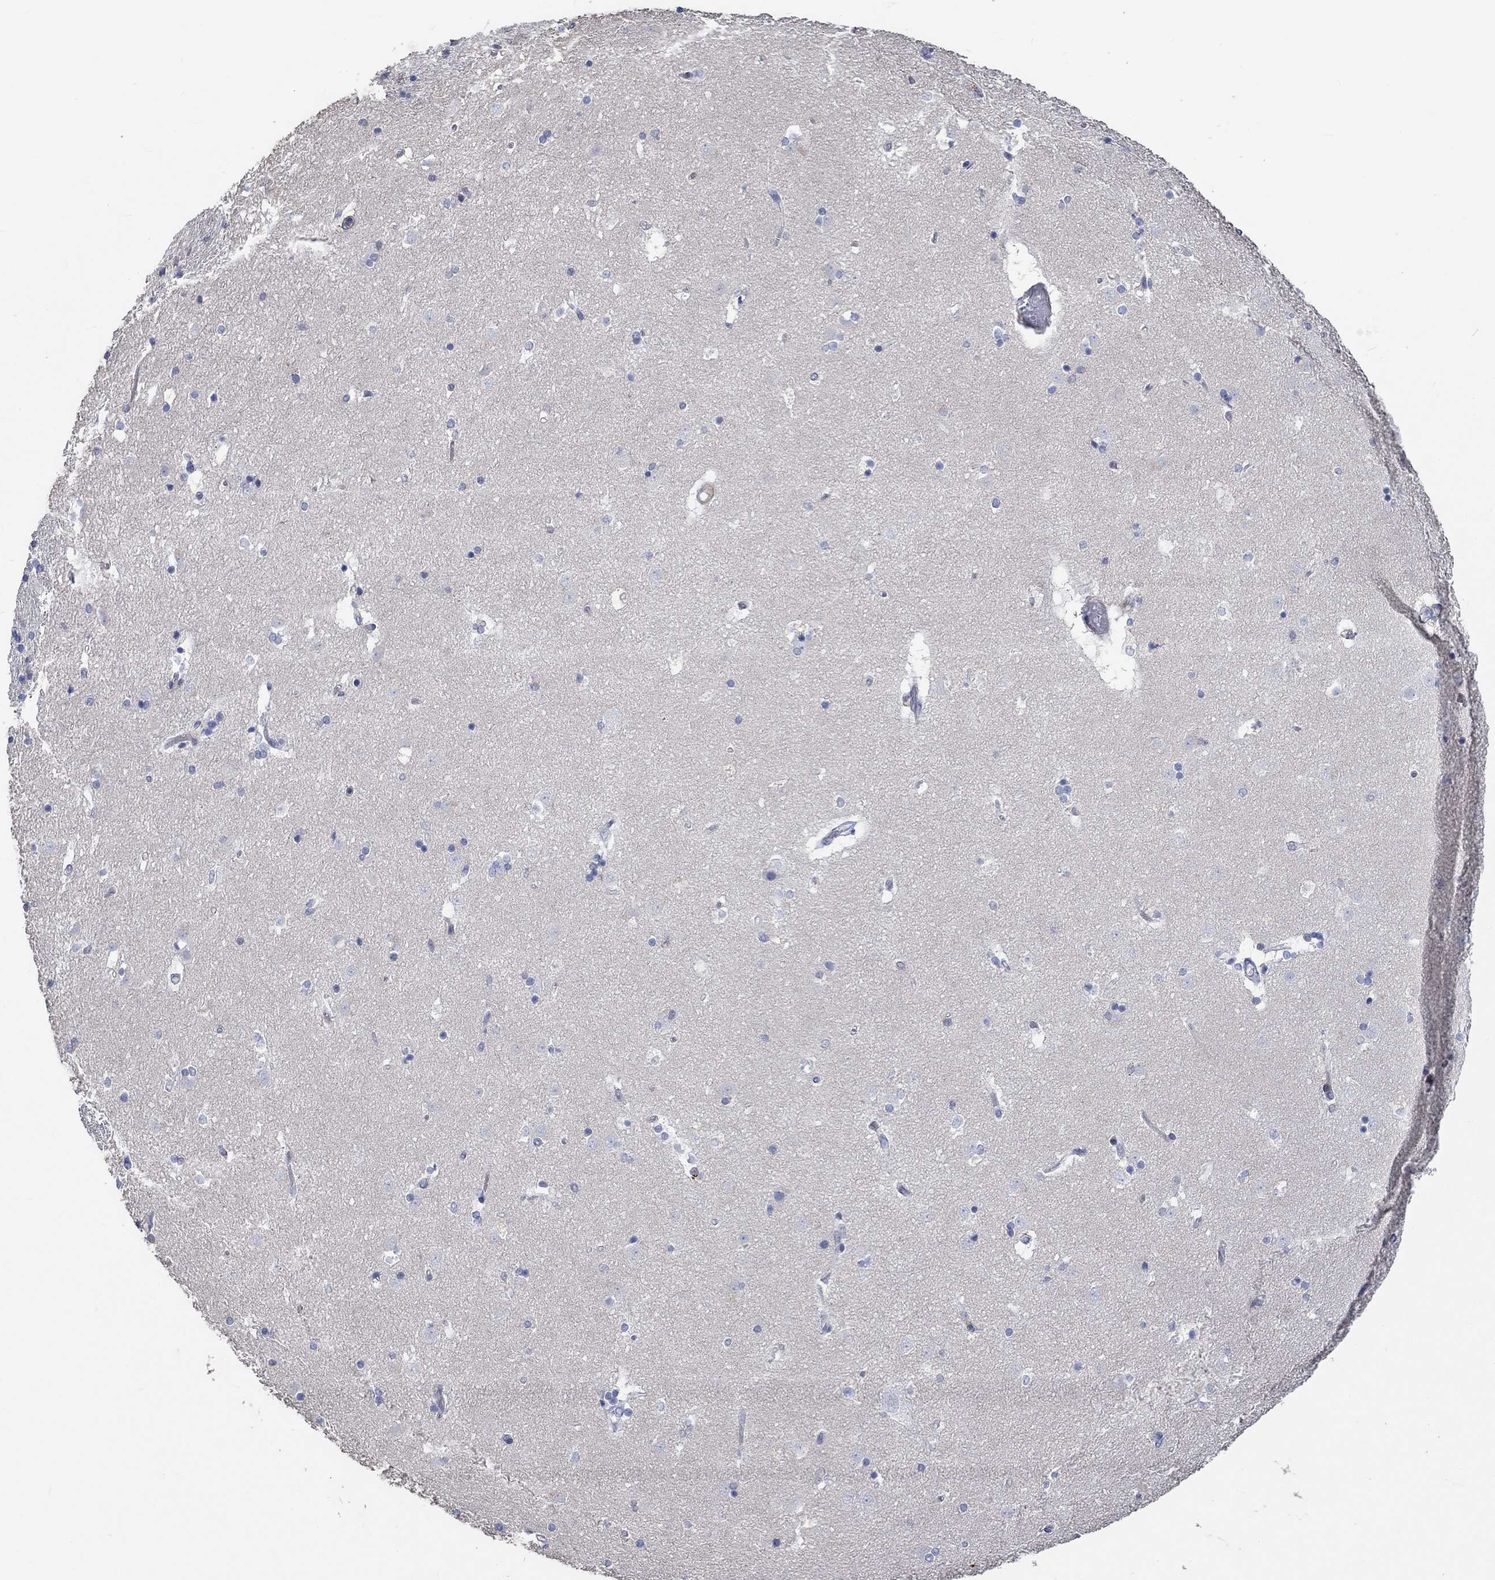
{"staining": {"intensity": "negative", "quantity": "none", "location": "none"}, "tissue": "caudate", "cell_type": "Glial cells", "image_type": "normal", "snomed": [{"axis": "morphology", "description": "Normal tissue, NOS"}, {"axis": "topography", "description": "Lateral ventricle wall"}], "caption": "Caudate stained for a protein using immunohistochemistry (IHC) displays no expression glial cells.", "gene": "TNFAIP8L3", "patient": {"sex": "male", "age": 51}}